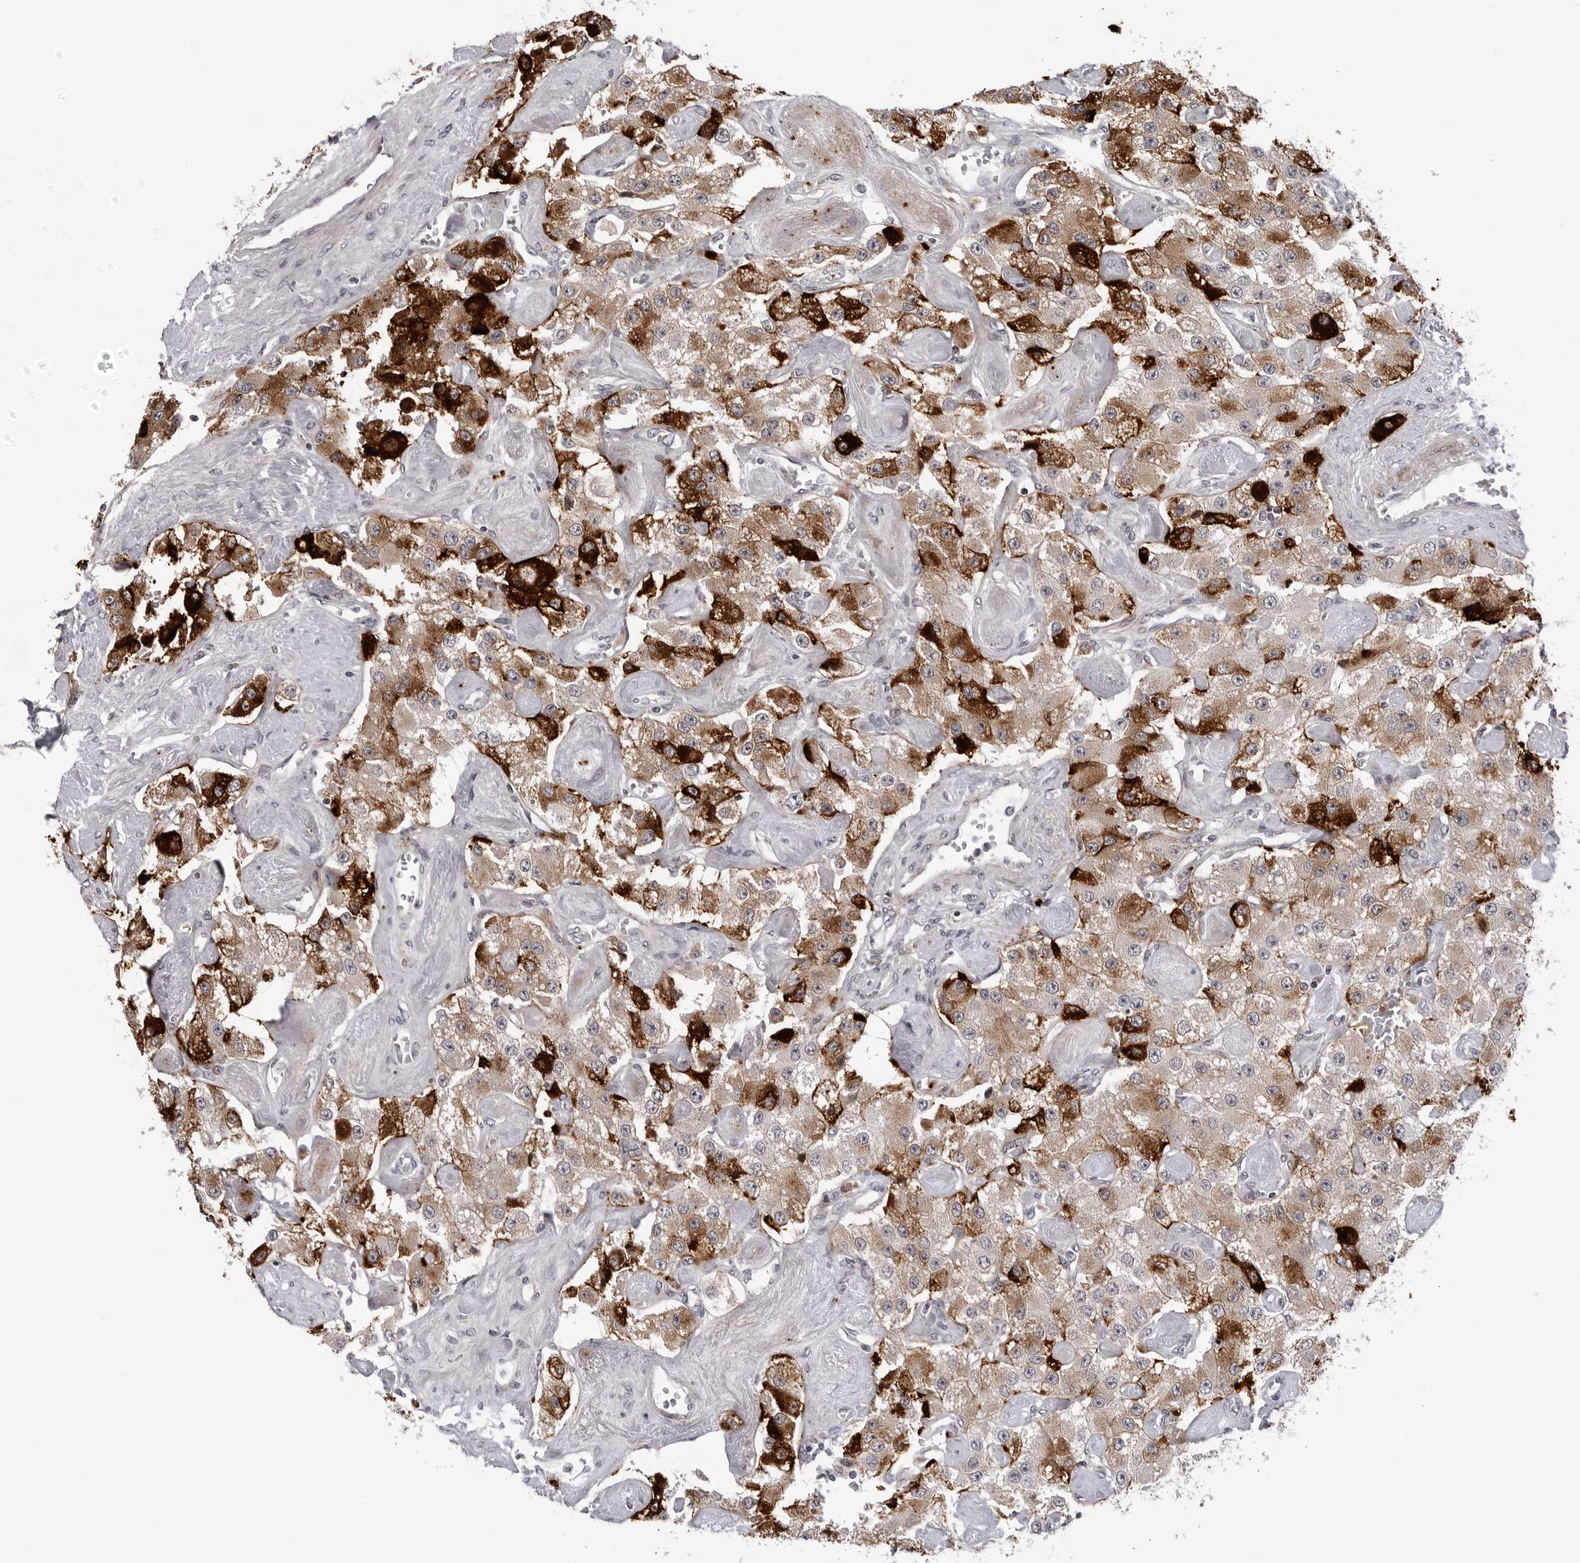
{"staining": {"intensity": "strong", "quantity": "25%-75%", "location": "cytoplasmic/membranous"}, "tissue": "carcinoid", "cell_type": "Tumor cells", "image_type": "cancer", "snomed": [{"axis": "morphology", "description": "Carcinoid, malignant, NOS"}, {"axis": "topography", "description": "Pancreas"}], "caption": "Protein staining of carcinoid (malignant) tissue exhibits strong cytoplasmic/membranous staining in about 25%-75% of tumor cells.", "gene": "CDK20", "patient": {"sex": "male", "age": 41}}